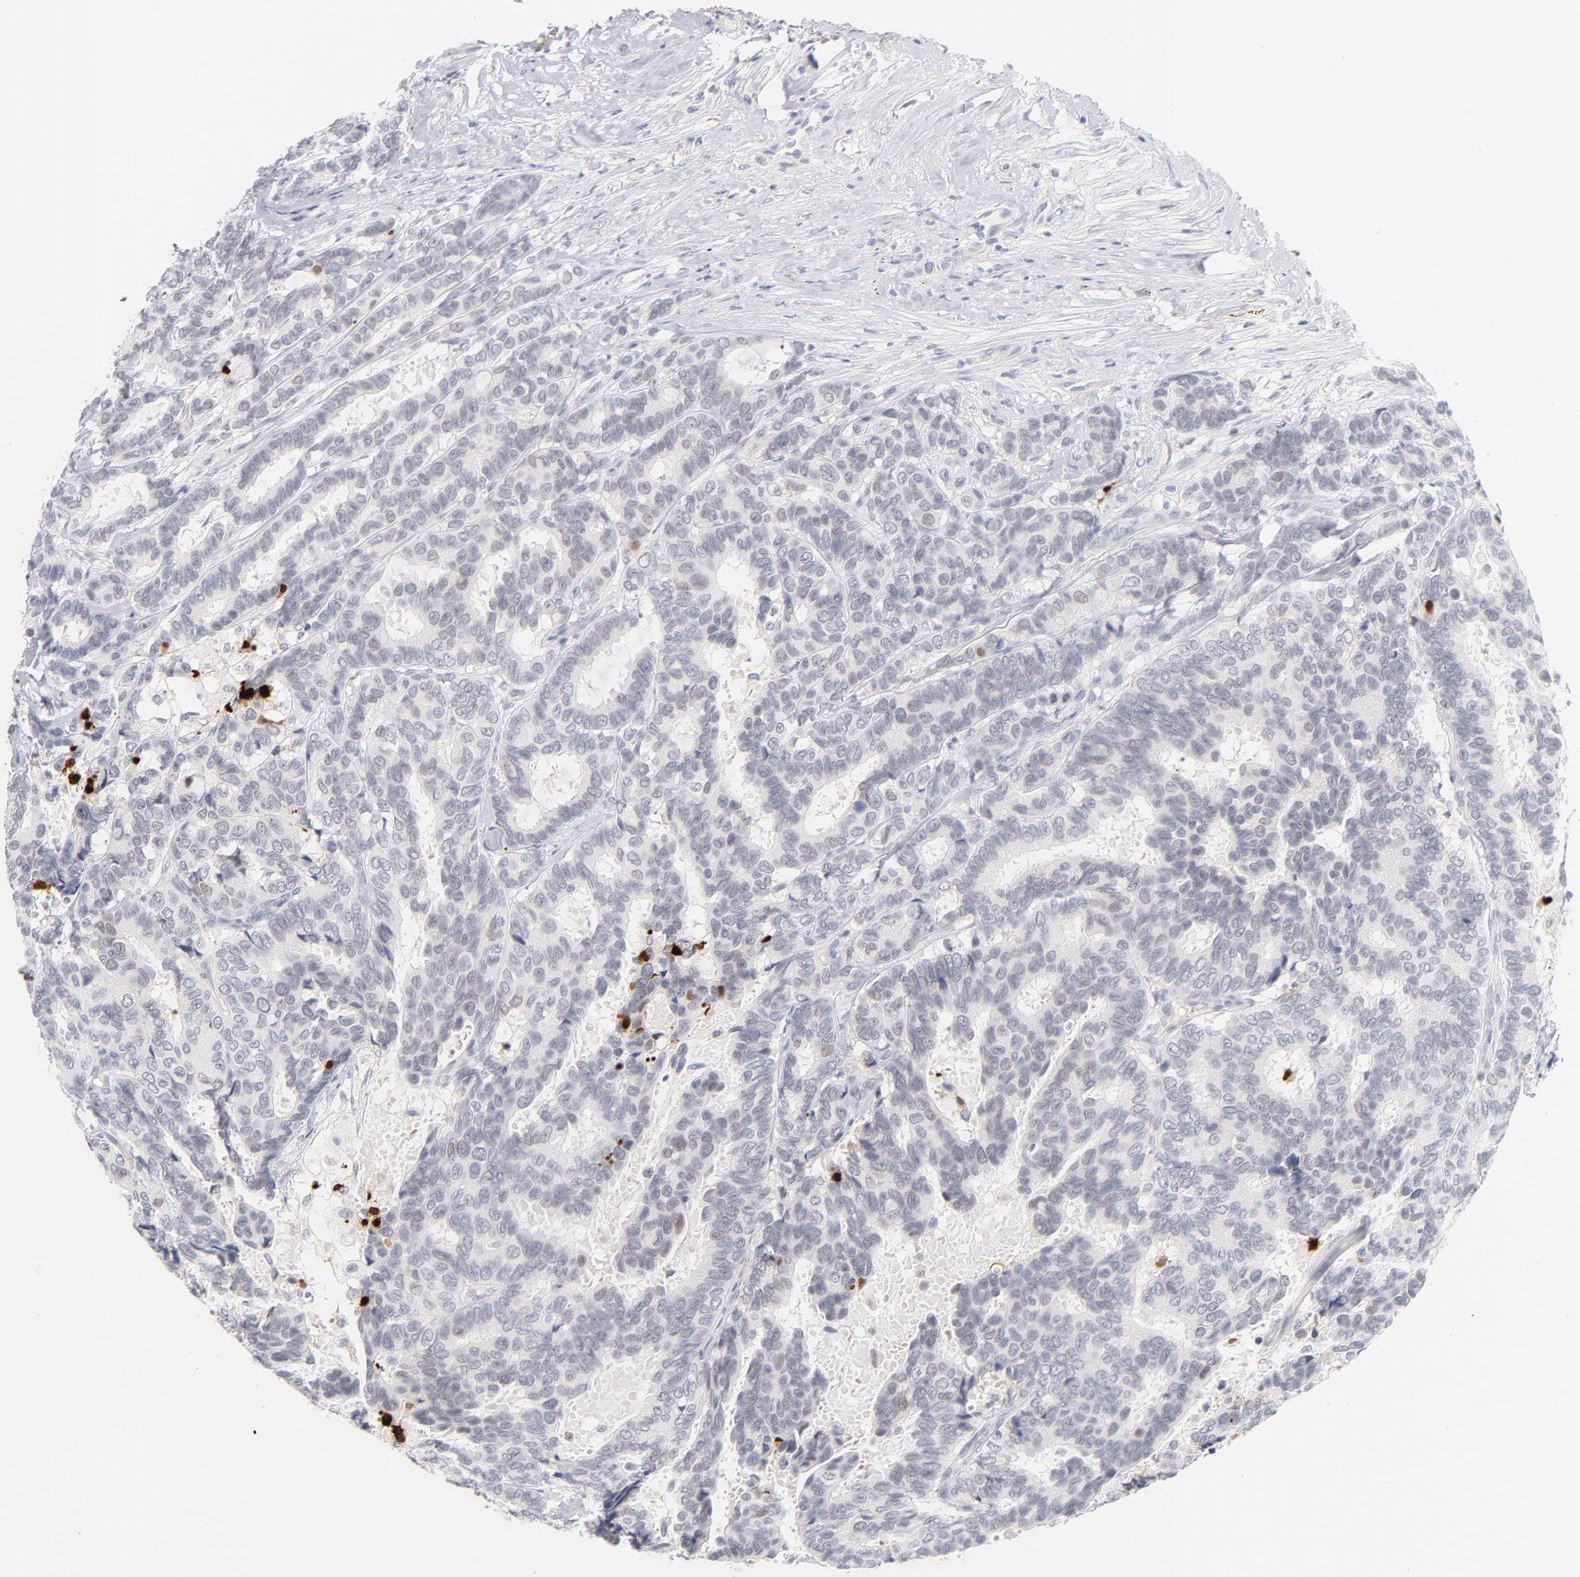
{"staining": {"intensity": "negative", "quantity": "none", "location": "none"}, "tissue": "breast cancer", "cell_type": "Tumor cells", "image_type": "cancer", "snomed": [{"axis": "morphology", "description": "Duct carcinoma"}, {"axis": "topography", "description": "Breast"}], "caption": "Immunohistochemistry (IHC) image of neoplastic tissue: breast cancer stained with DAB (3,3'-diaminobenzidine) demonstrates no significant protein positivity in tumor cells. The staining was performed using DAB (3,3'-diaminobenzidine) to visualize the protein expression in brown, while the nuclei were stained in blue with hematoxylin (Magnification: 20x).", "gene": "PARP1", "patient": {"sex": "female", "age": 87}}